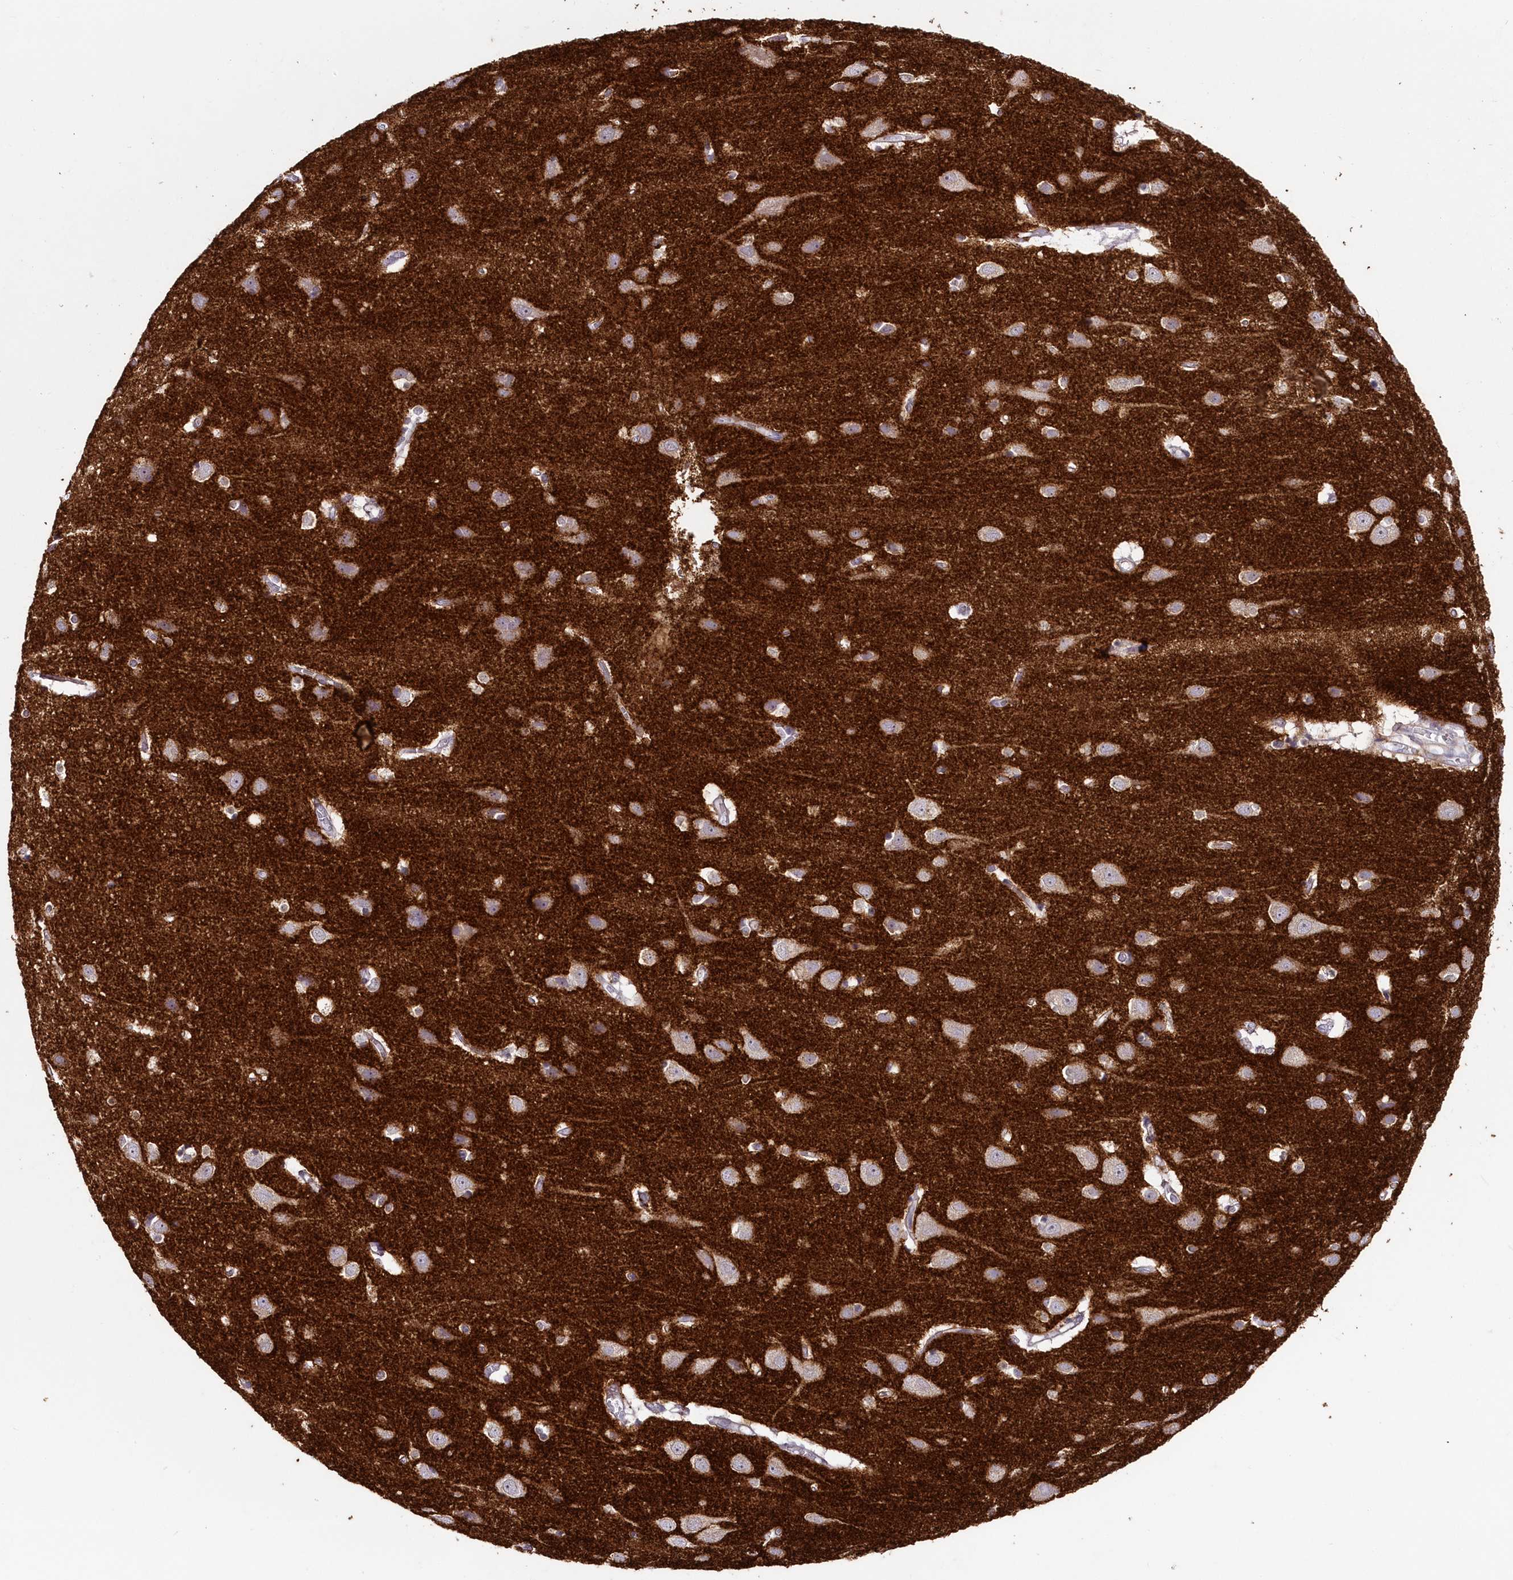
{"staining": {"intensity": "negative", "quantity": "none", "location": "none"}, "tissue": "cerebral cortex", "cell_type": "Endothelial cells", "image_type": "normal", "snomed": [{"axis": "morphology", "description": "Normal tissue, NOS"}, {"axis": "topography", "description": "Cerebral cortex"}], "caption": "An immunohistochemistry (IHC) image of benign cerebral cortex is shown. There is no staining in endothelial cells of cerebral cortex. (IHC, brightfield microscopy, high magnification).", "gene": "SNED1", "patient": {"sex": "male", "age": 54}}